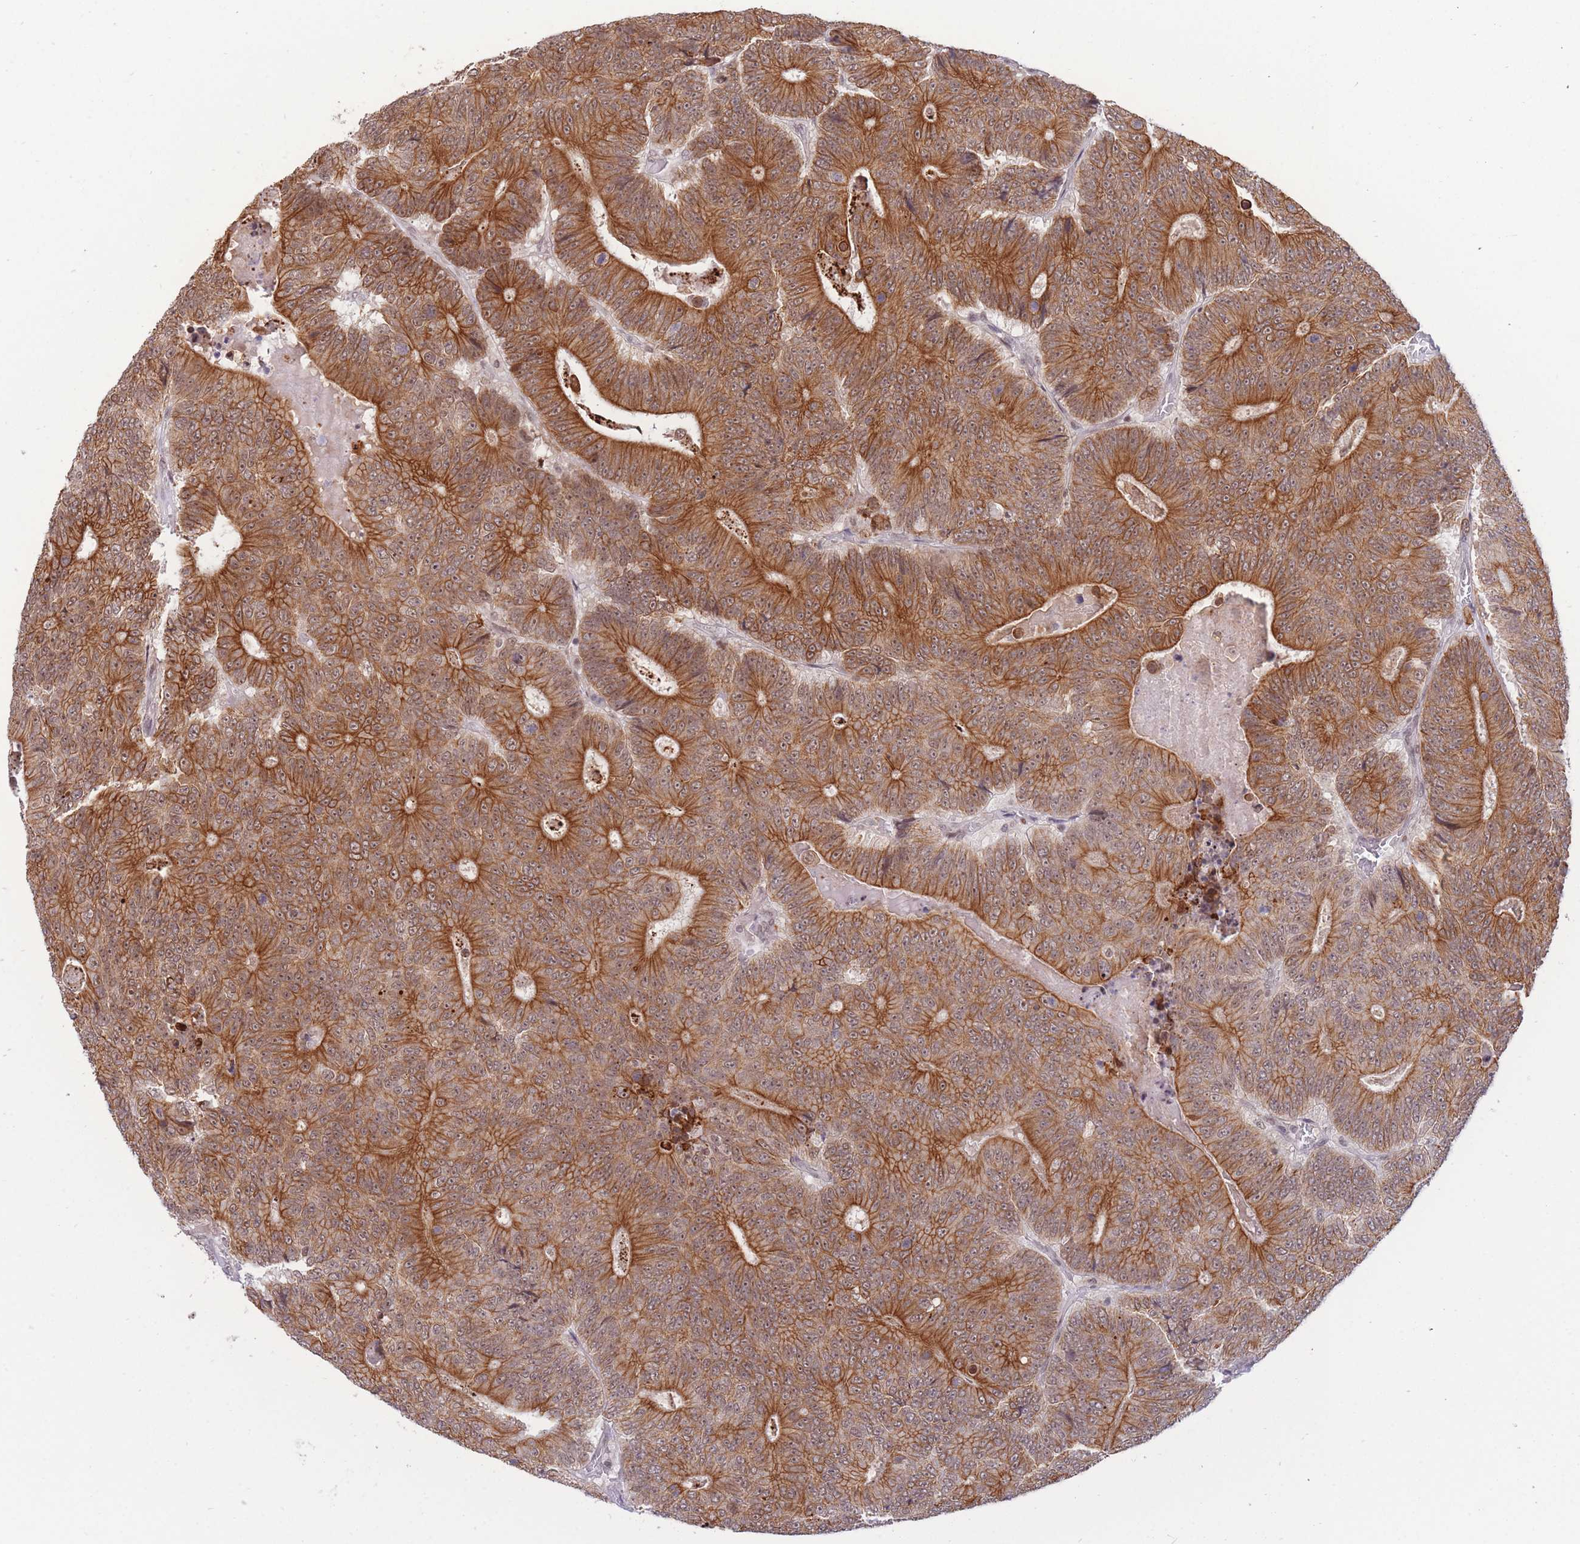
{"staining": {"intensity": "strong", "quantity": ">75%", "location": "cytoplasmic/membranous,nuclear"}, "tissue": "colorectal cancer", "cell_type": "Tumor cells", "image_type": "cancer", "snomed": [{"axis": "morphology", "description": "Adenocarcinoma, NOS"}, {"axis": "topography", "description": "Colon"}], "caption": "A brown stain shows strong cytoplasmic/membranous and nuclear positivity of a protein in colorectal cancer tumor cells.", "gene": "TARBP2", "patient": {"sex": "male", "age": 83}}